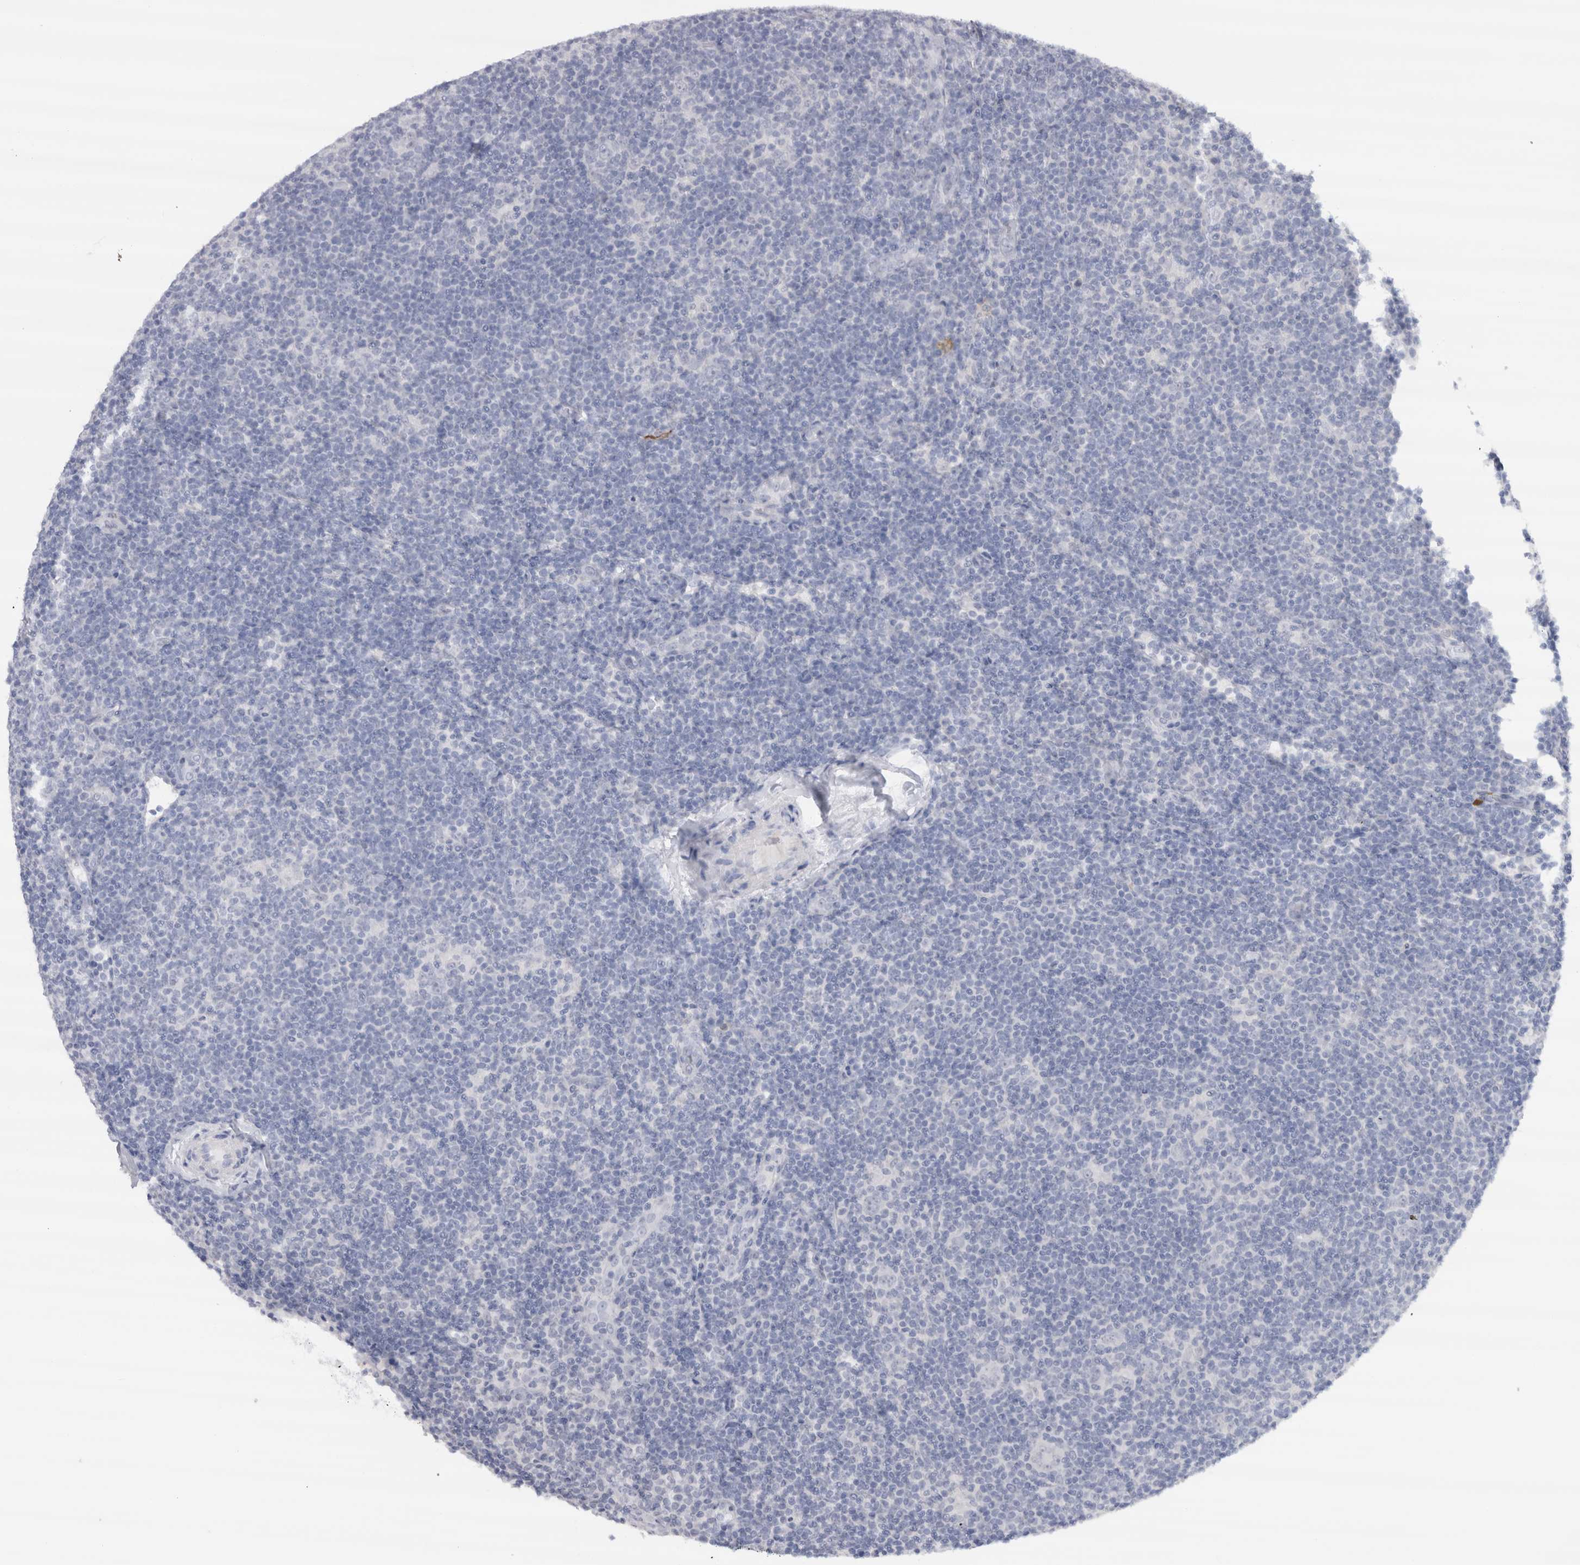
{"staining": {"intensity": "negative", "quantity": "none", "location": "none"}, "tissue": "lymphoma", "cell_type": "Tumor cells", "image_type": "cancer", "snomed": [{"axis": "morphology", "description": "Hodgkin's disease, NOS"}, {"axis": "topography", "description": "Lymph node"}], "caption": "Lymphoma was stained to show a protein in brown. There is no significant staining in tumor cells.", "gene": "CDH17", "patient": {"sex": "female", "age": 57}}